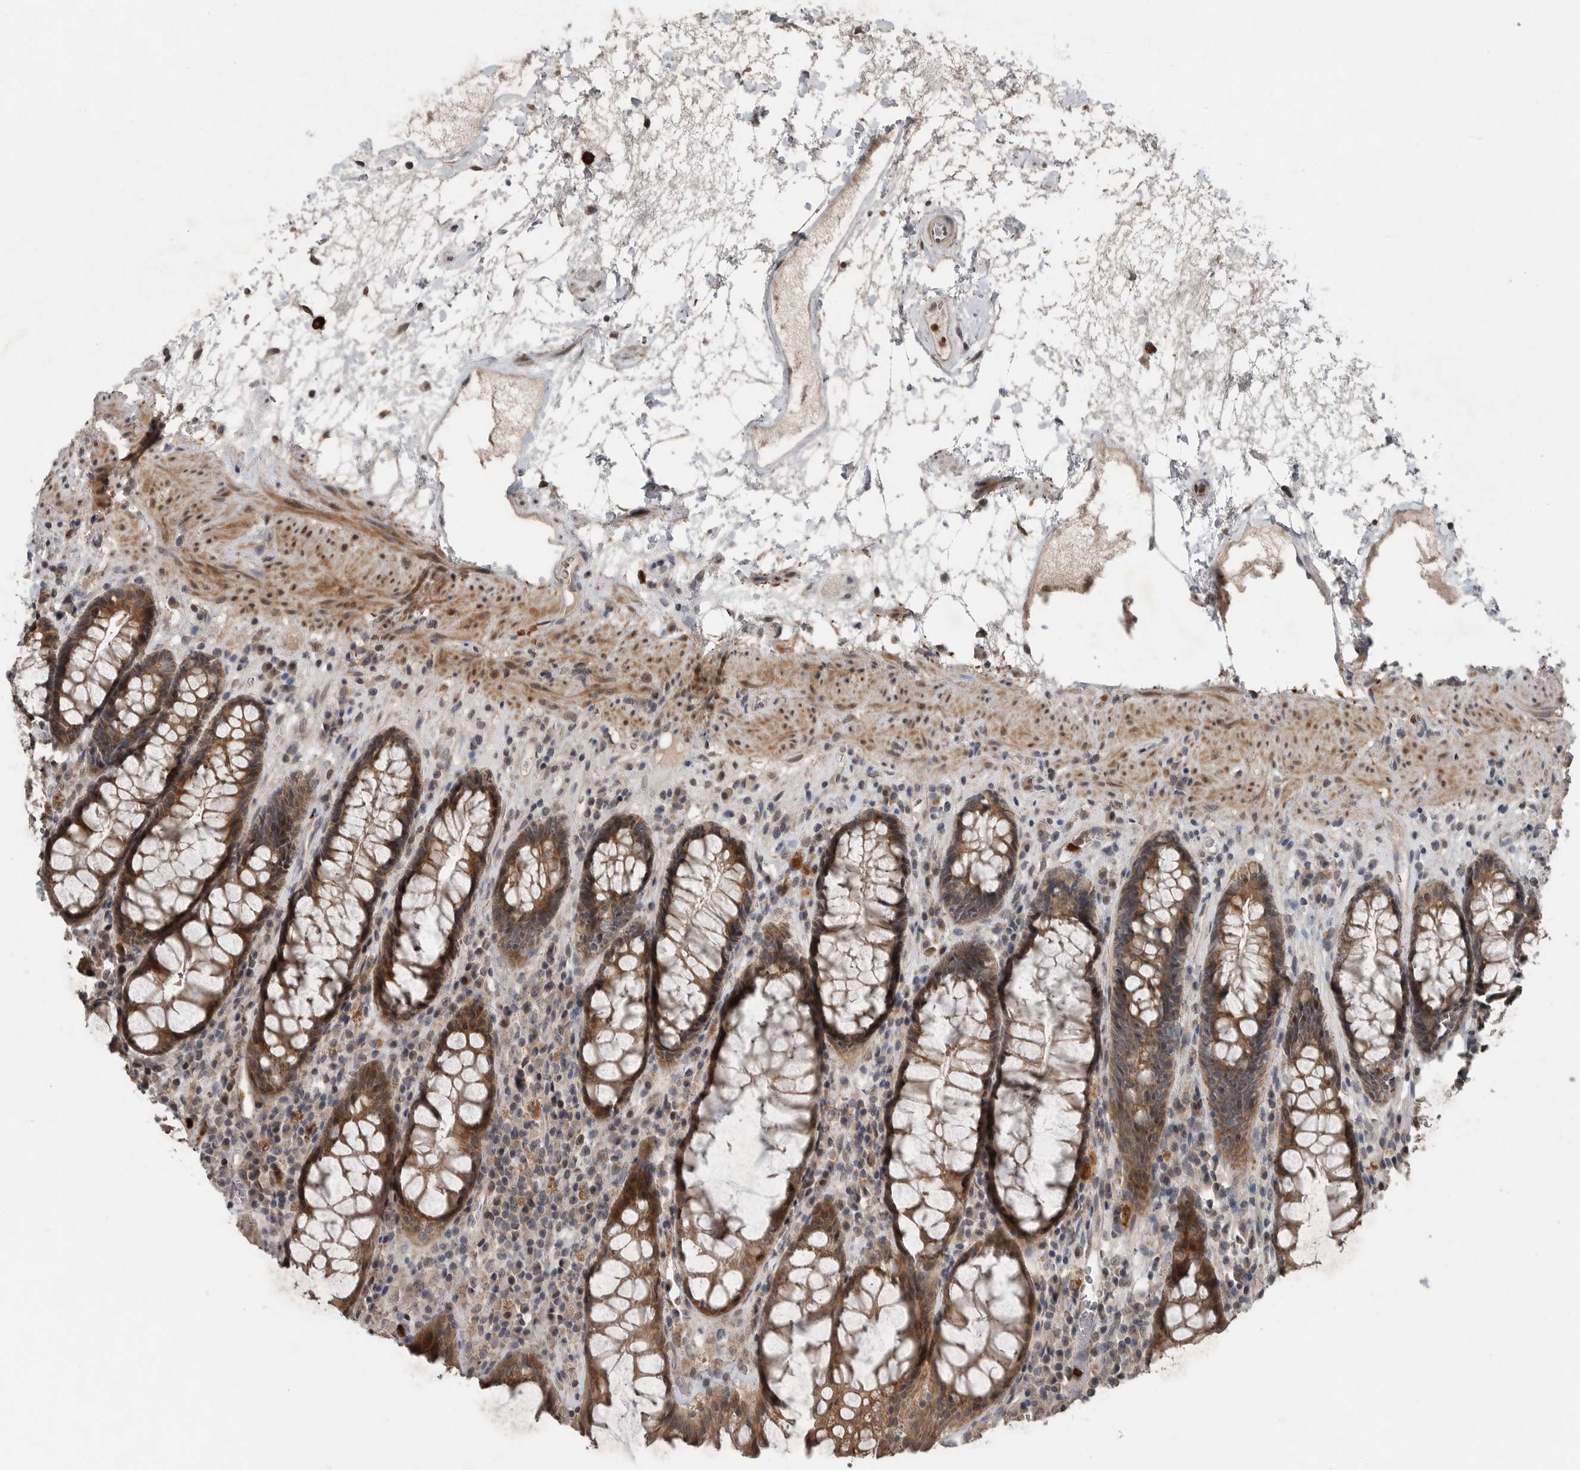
{"staining": {"intensity": "strong", "quantity": ">75%", "location": "cytoplasmic/membranous"}, "tissue": "rectum", "cell_type": "Glandular cells", "image_type": "normal", "snomed": [{"axis": "morphology", "description": "Normal tissue, NOS"}, {"axis": "topography", "description": "Rectum"}], "caption": "The image displays staining of benign rectum, revealing strong cytoplasmic/membranous protein staining (brown color) within glandular cells. The staining was performed using DAB (3,3'-diaminobenzidine) to visualize the protein expression in brown, while the nuclei were stained in blue with hematoxylin (Magnification: 20x).", "gene": "SCP2", "patient": {"sex": "male", "age": 64}}